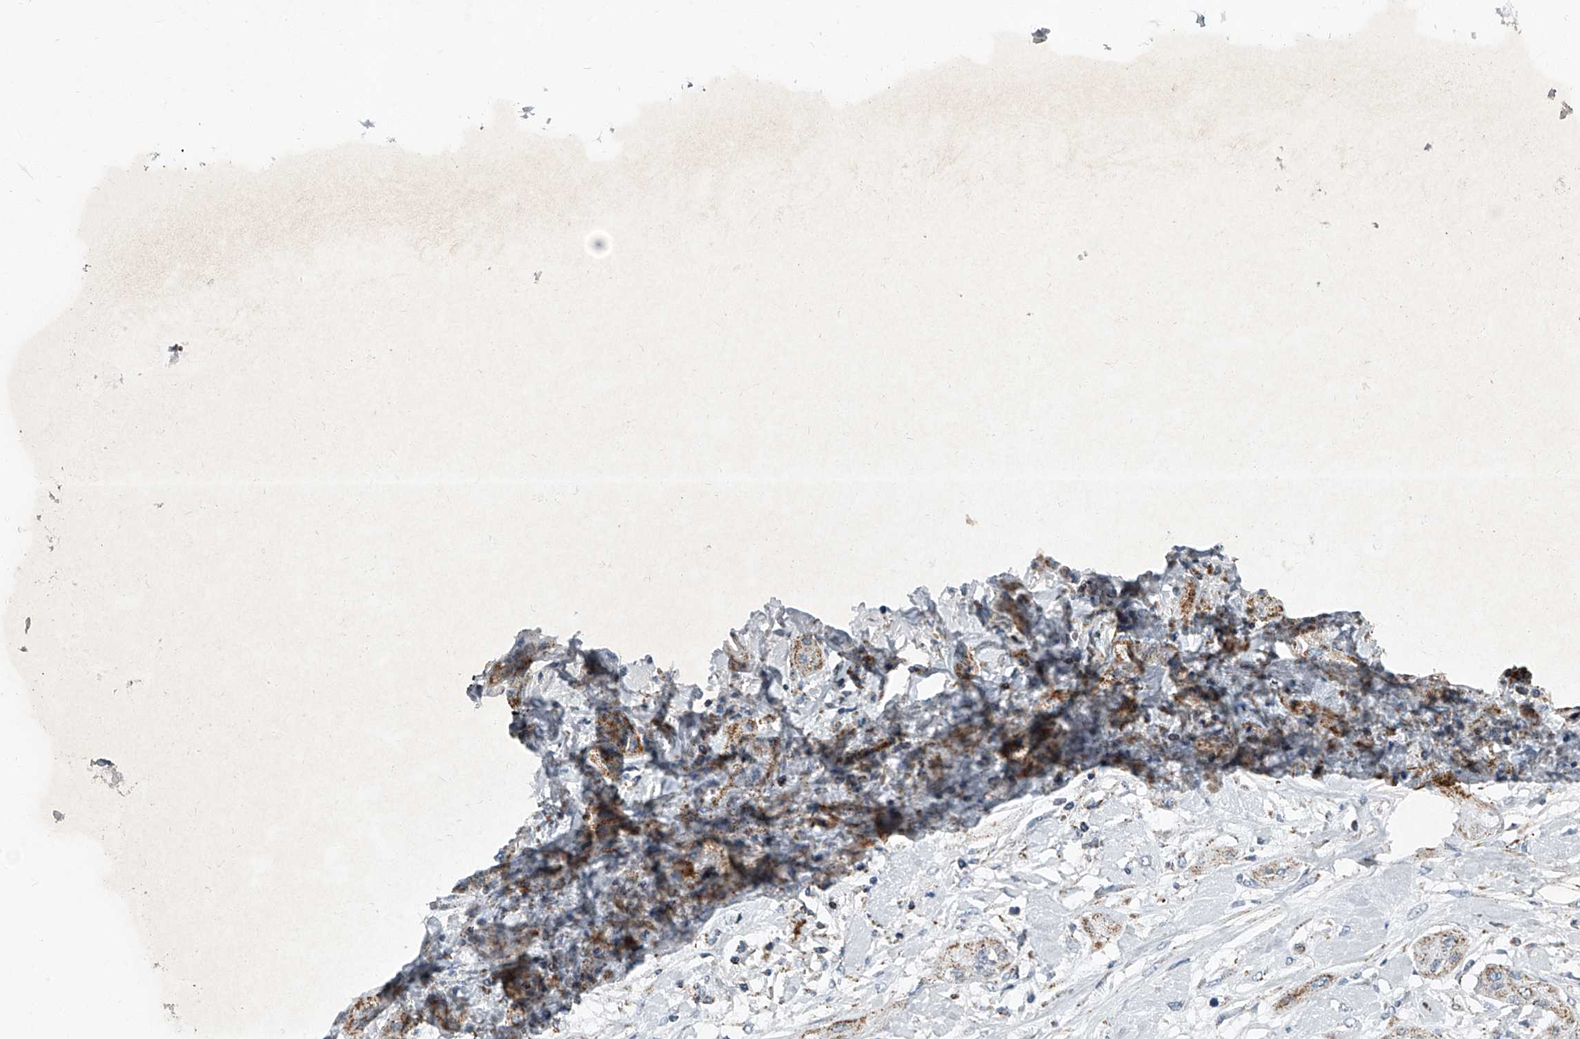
{"staining": {"intensity": "moderate", "quantity": "<25%", "location": "cytoplasmic/membranous"}, "tissue": "lung cancer", "cell_type": "Tumor cells", "image_type": "cancer", "snomed": [{"axis": "morphology", "description": "Squamous cell carcinoma, NOS"}, {"axis": "topography", "description": "Lung"}], "caption": "Protein expression by IHC reveals moderate cytoplasmic/membranous positivity in about <25% of tumor cells in lung cancer.", "gene": "CHRNA7", "patient": {"sex": "female", "age": 47}}